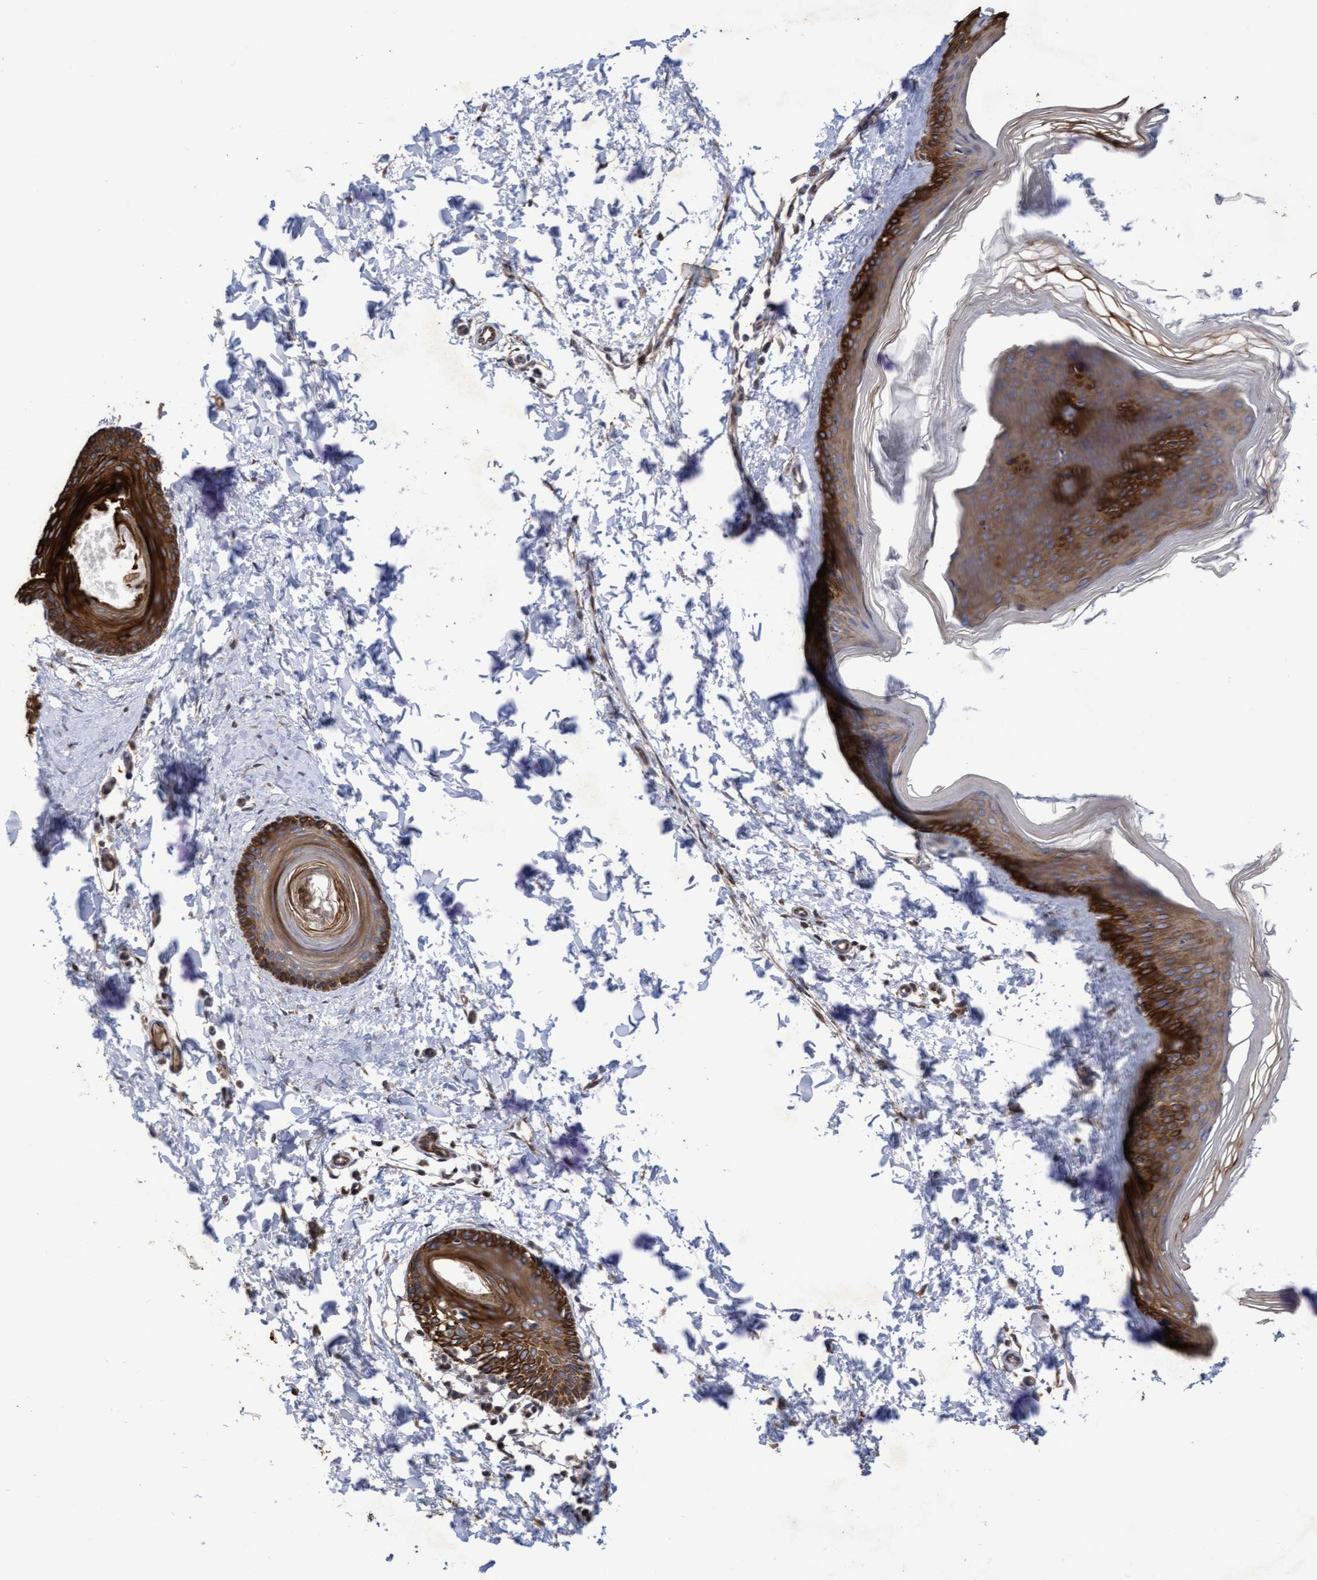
{"staining": {"intensity": "weak", "quantity": ">75%", "location": "cytoplasmic/membranous"}, "tissue": "skin", "cell_type": "Fibroblasts", "image_type": "normal", "snomed": [{"axis": "morphology", "description": "Normal tissue, NOS"}, {"axis": "topography", "description": "Skin"}], "caption": "Human skin stained with a brown dye shows weak cytoplasmic/membranous positive positivity in approximately >75% of fibroblasts.", "gene": "KRT24", "patient": {"sex": "female", "age": 27}}